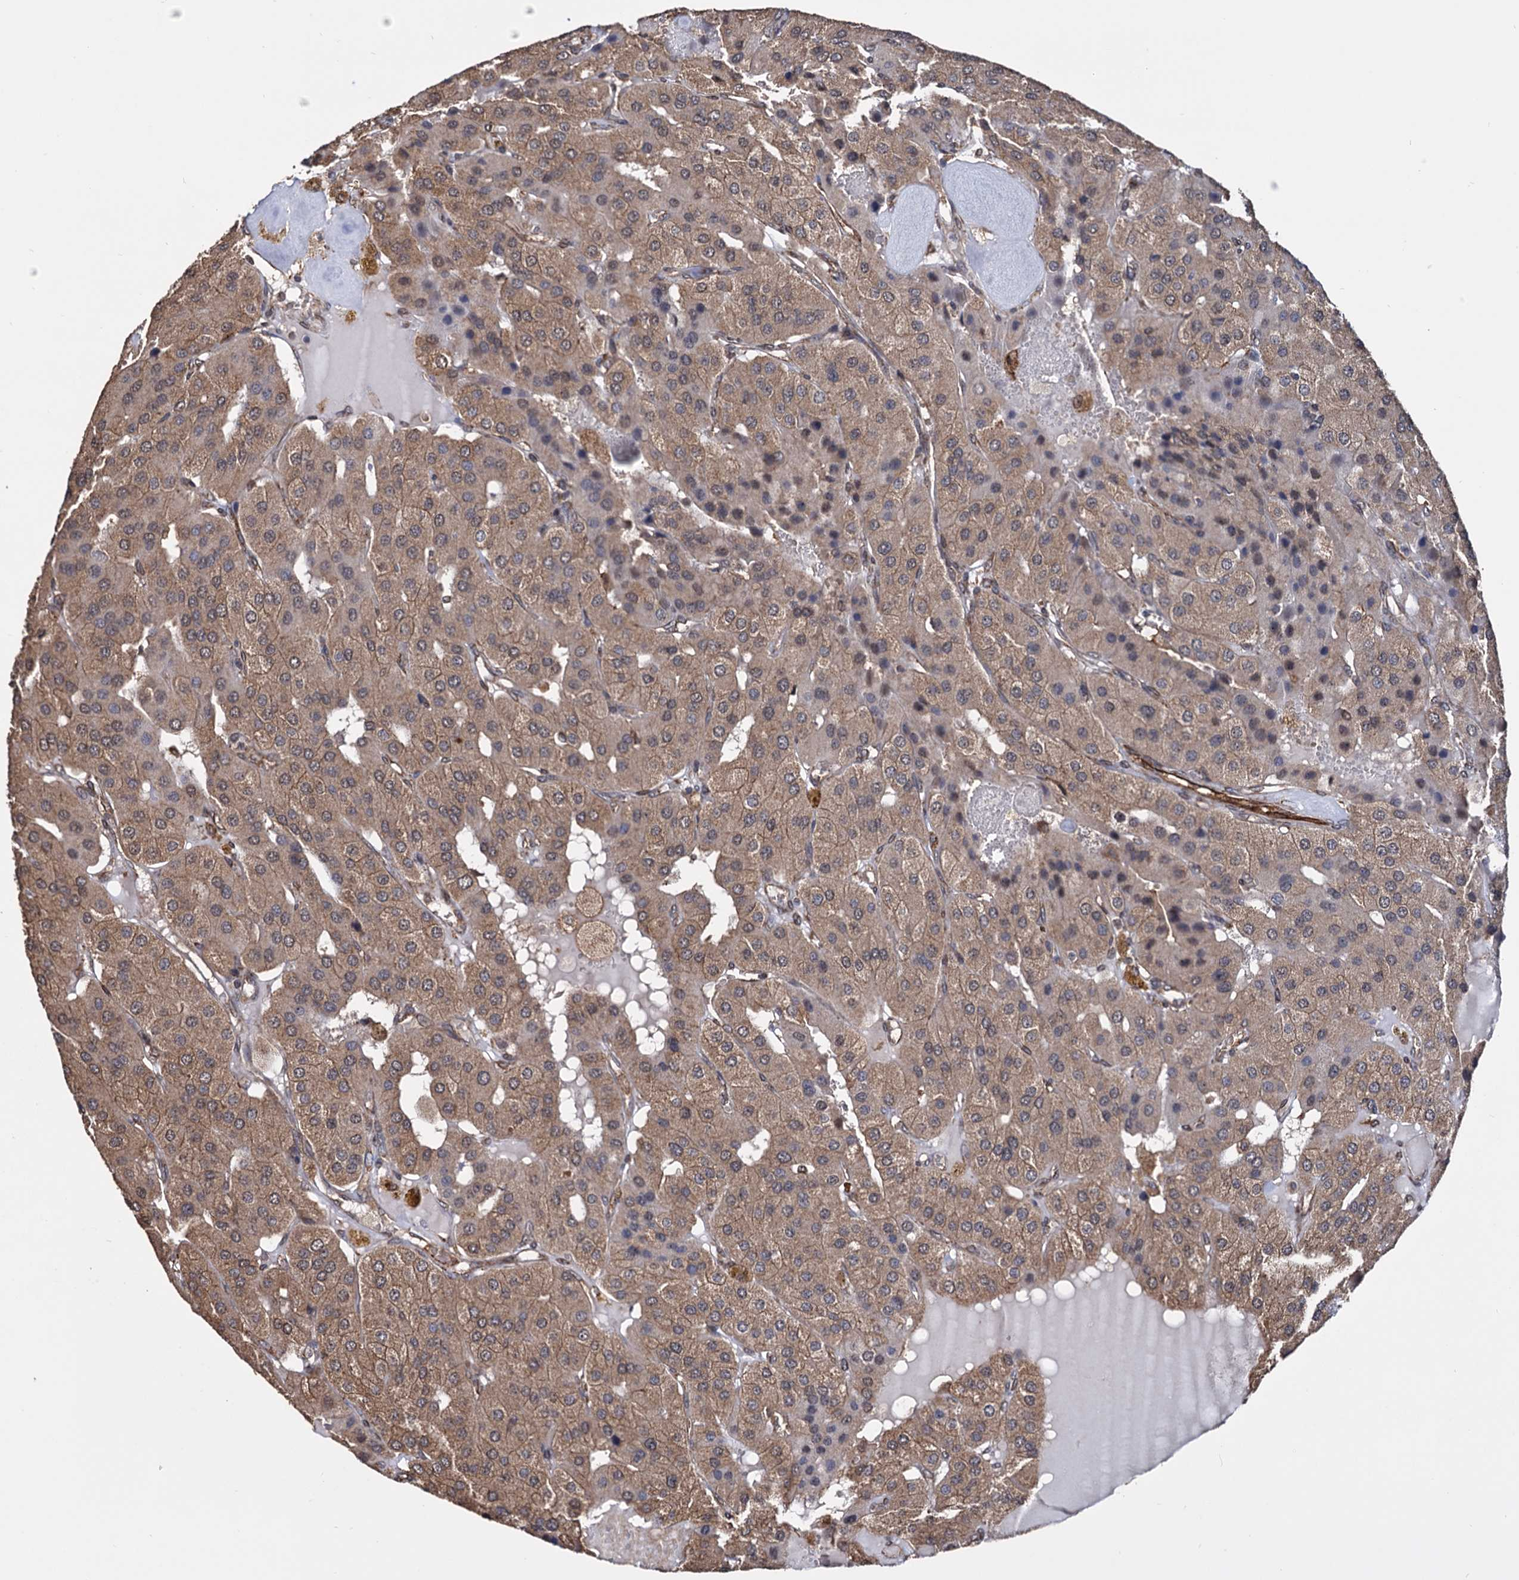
{"staining": {"intensity": "weak", "quantity": ">75%", "location": "cytoplasmic/membranous"}, "tissue": "parathyroid gland", "cell_type": "Glandular cells", "image_type": "normal", "snomed": [{"axis": "morphology", "description": "Normal tissue, NOS"}, {"axis": "morphology", "description": "Adenoma, NOS"}, {"axis": "topography", "description": "Parathyroid gland"}], "caption": "DAB (3,3'-diaminobenzidine) immunohistochemical staining of unremarkable parathyroid gland demonstrates weak cytoplasmic/membranous protein expression in about >75% of glandular cells.", "gene": "TBC1D12", "patient": {"sex": "female", "age": 86}}